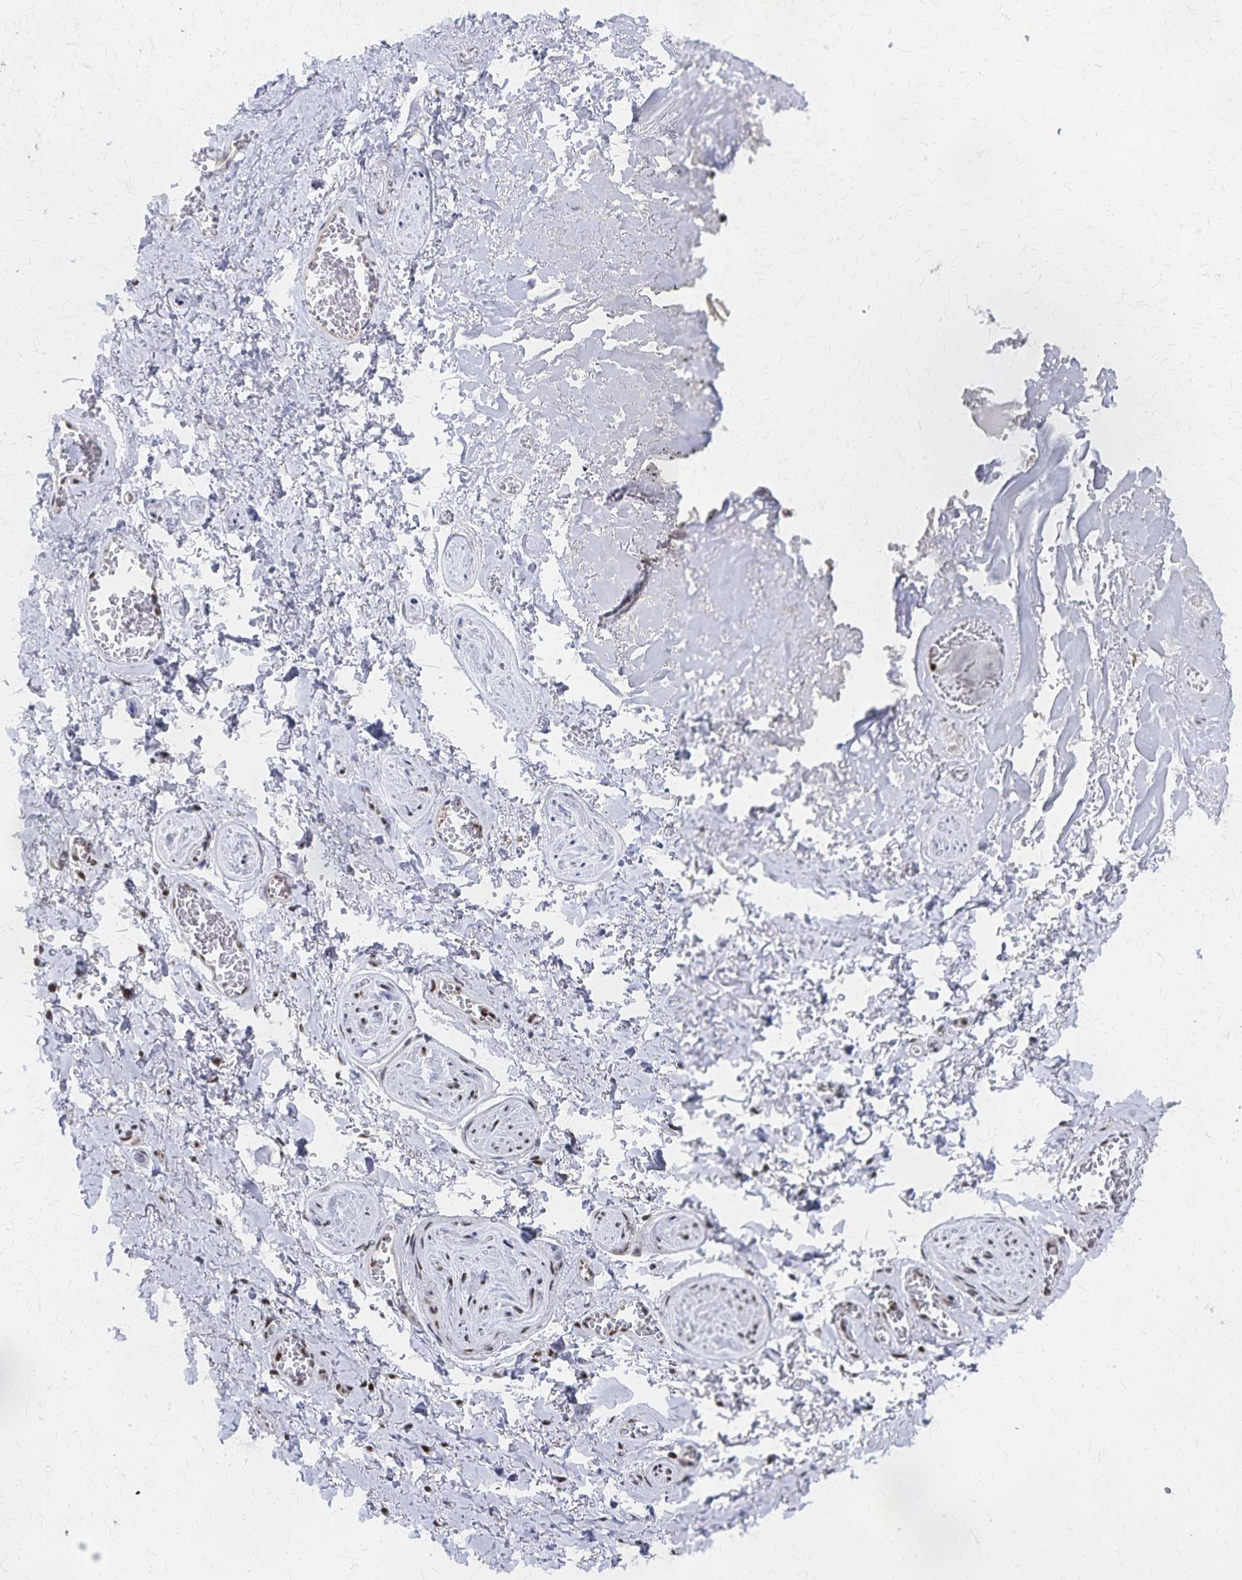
{"staining": {"intensity": "negative", "quantity": "none", "location": "none"}, "tissue": "adipose tissue", "cell_type": "Adipocytes", "image_type": "normal", "snomed": [{"axis": "morphology", "description": "Normal tissue, NOS"}, {"axis": "topography", "description": "Vulva"}, {"axis": "topography", "description": "Peripheral nerve tissue"}], "caption": "The micrograph exhibits no significant positivity in adipocytes of adipose tissue.", "gene": "GTF2B", "patient": {"sex": "female", "age": 66}}